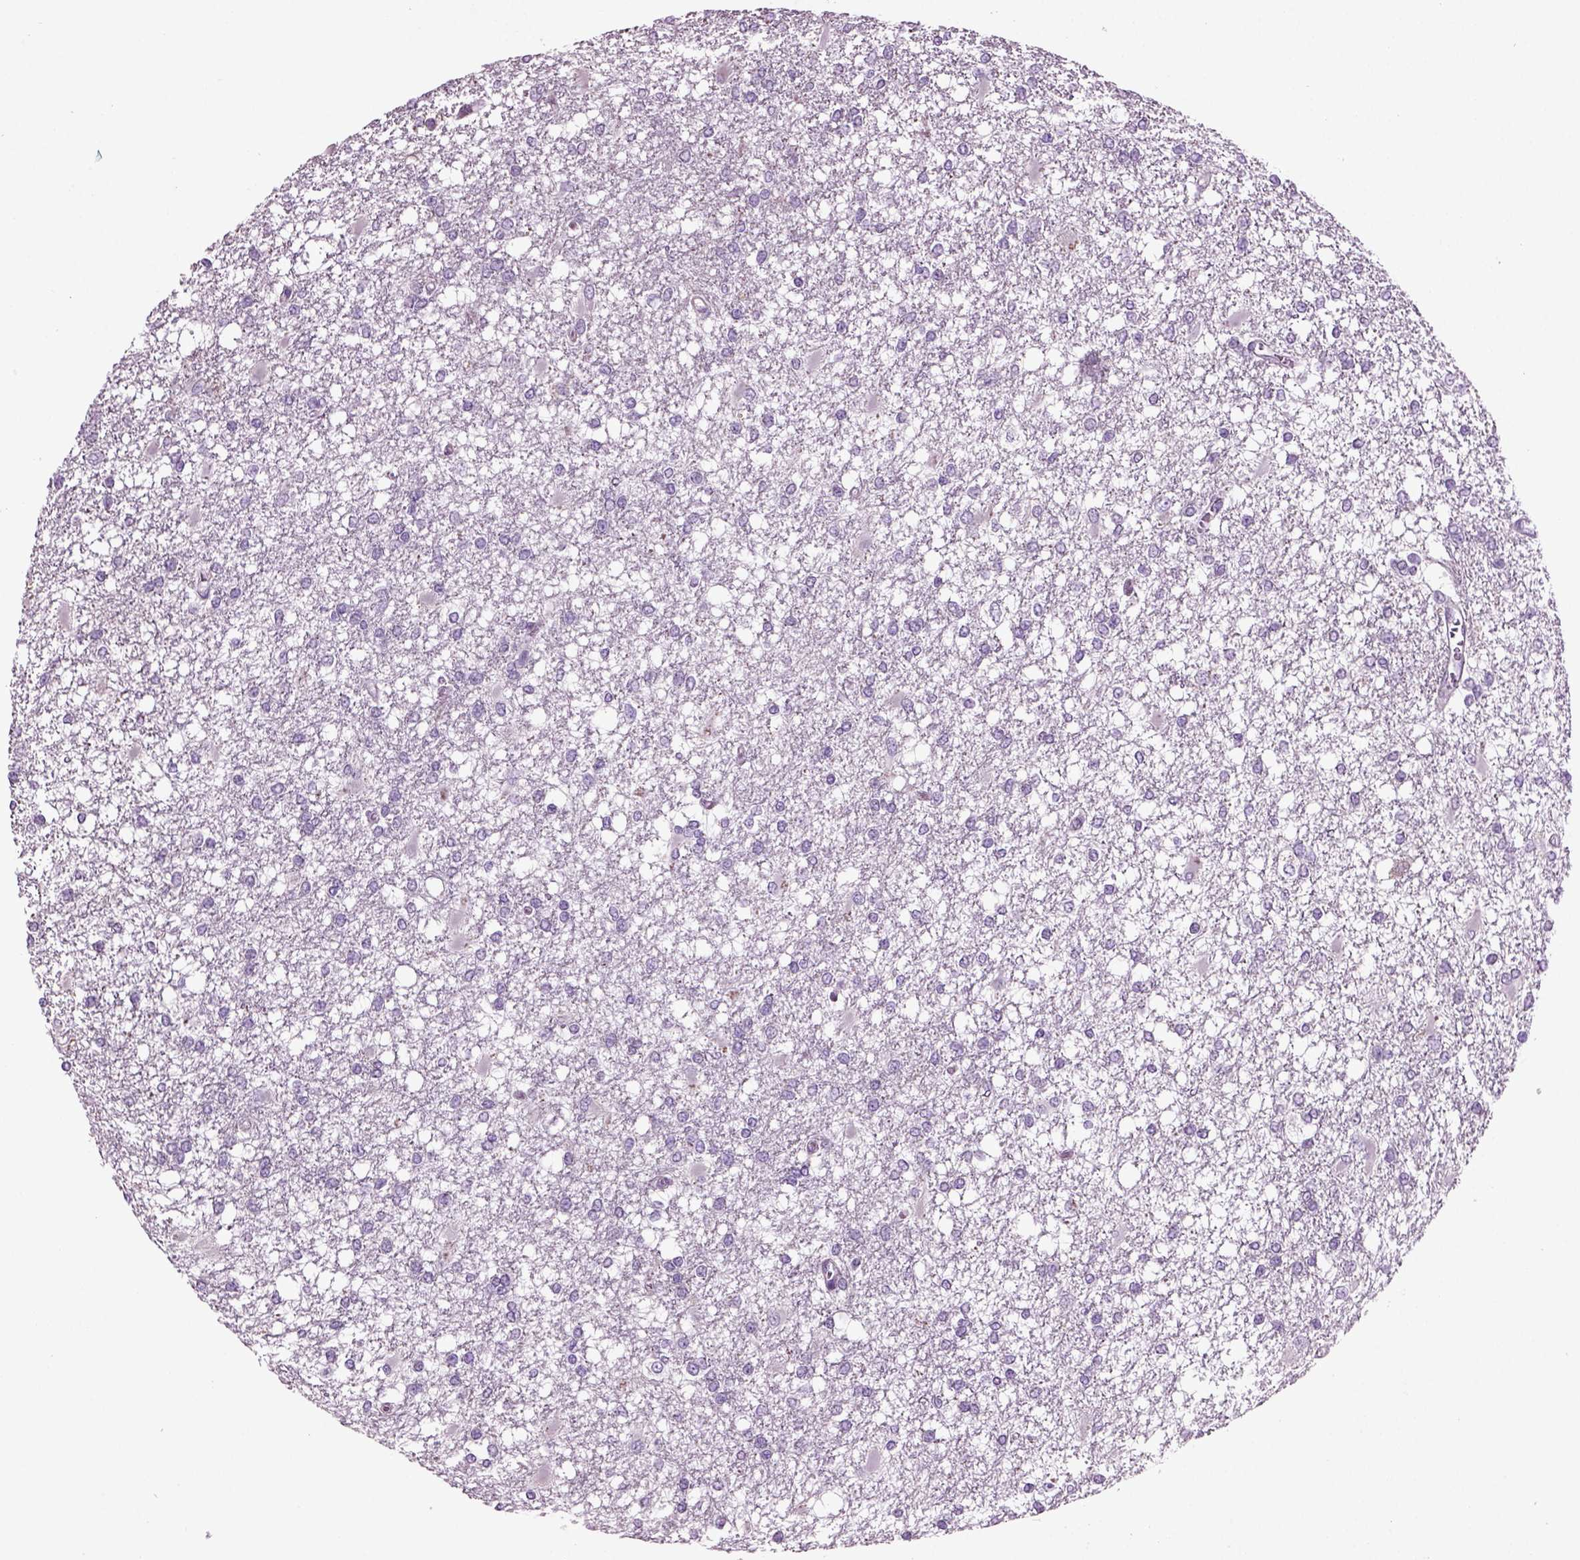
{"staining": {"intensity": "negative", "quantity": "none", "location": "none"}, "tissue": "glioma", "cell_type": "Tumor cells", "image_type": "cancer", "snomed": [{"axis": "morphology", "description": "Glioma, malignant, High grade"}, {"axis": "topography", "description": "Cerebral cortex"}], "caption": "Histopathology image shows no protein staining in tumor cells of glioma tissue.", "gene": "ARID3A", "patient": {"sex": "male", "age": 79}}